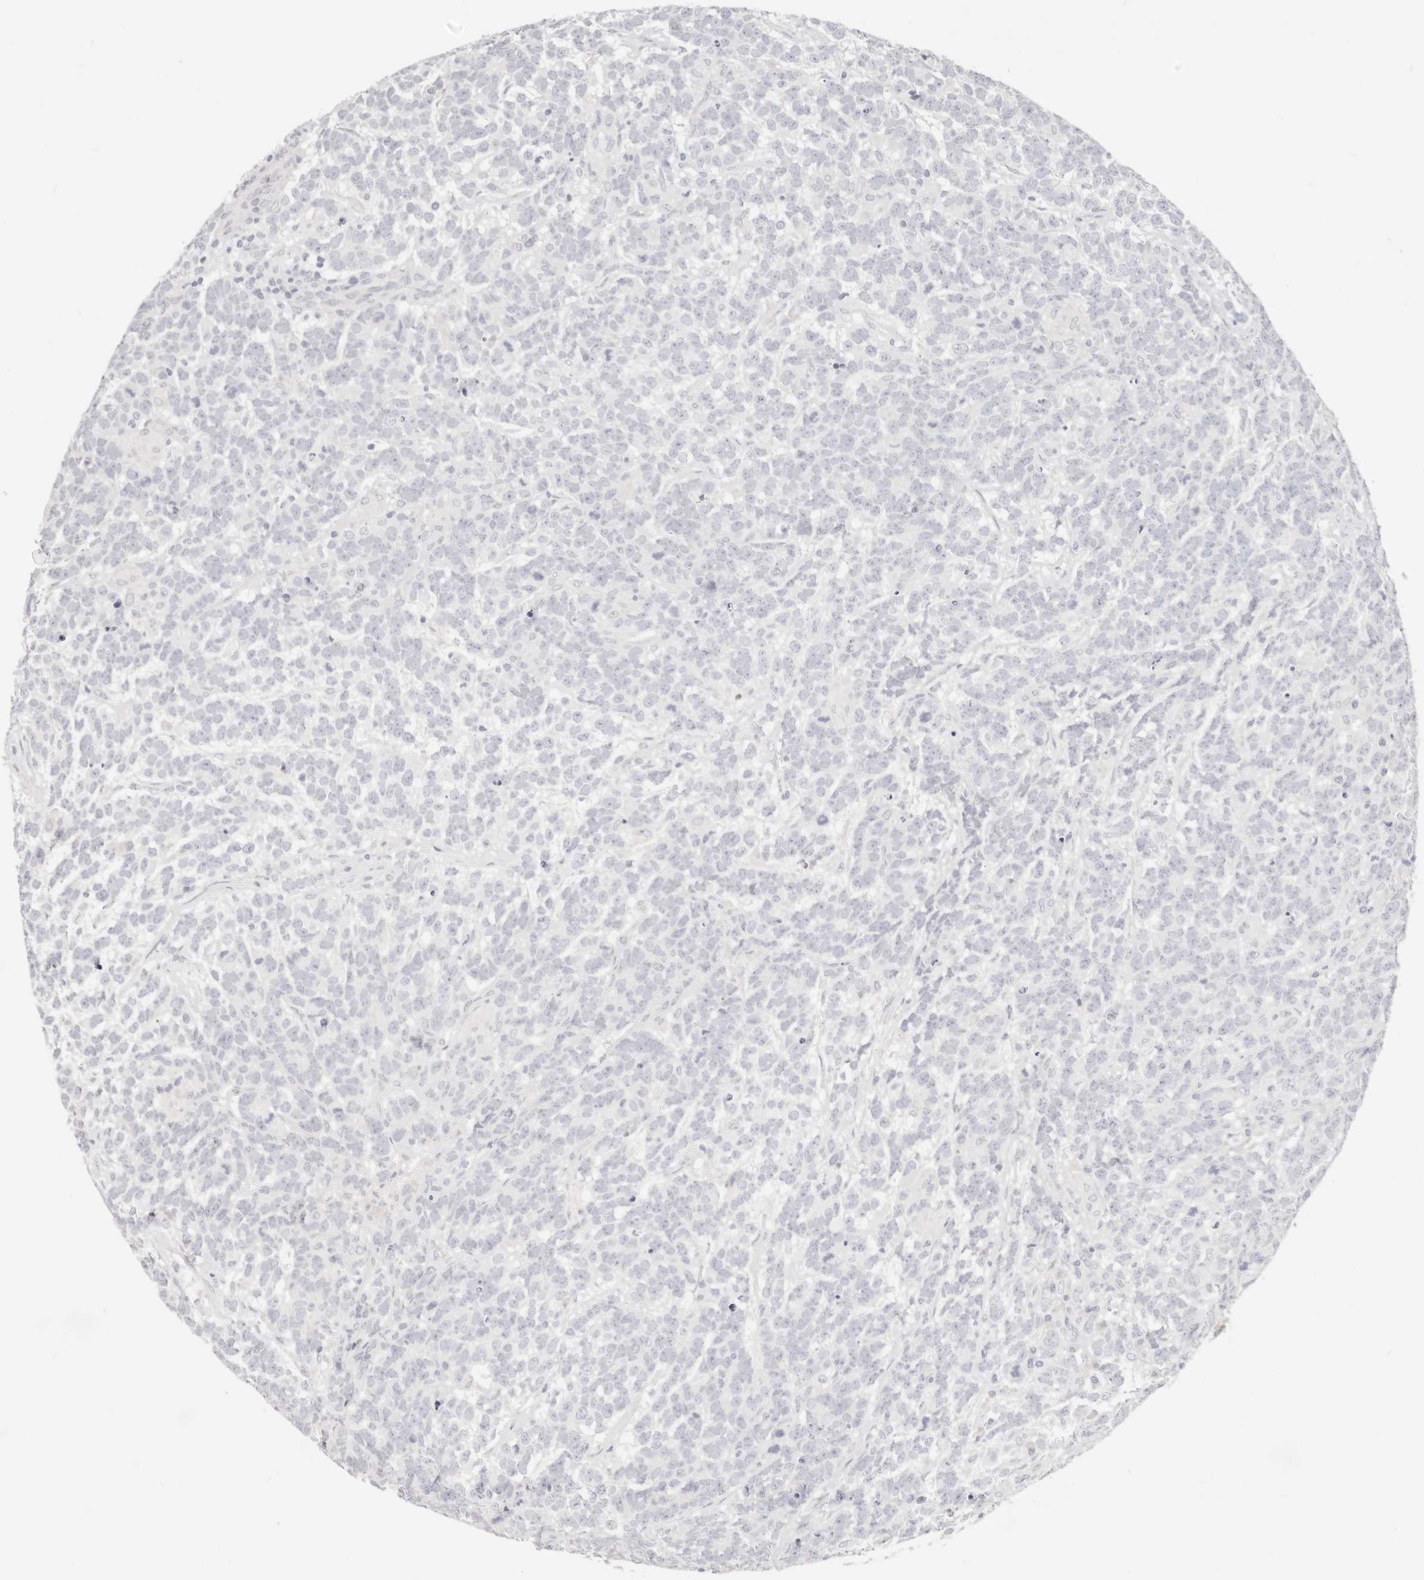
{"staining": {"intensity": "negative", "quantity": "none", "location": "none"}, "tissue": "testis cancer", "cell_type": "Tumor cells", "image_type": "cancer", "snomed": [{"axis": "morphology", "description": "Carcinoma, Embryonal, NOS"}, {"axis": "topography", "description": "Testis"}], "caption": "Testis embryonal carcinoma stained for a protein using immunohistochemistry shows no positivity tumor cells.", "gene": "ASCL1", "patient": {"sex": "male", "age": 26}}